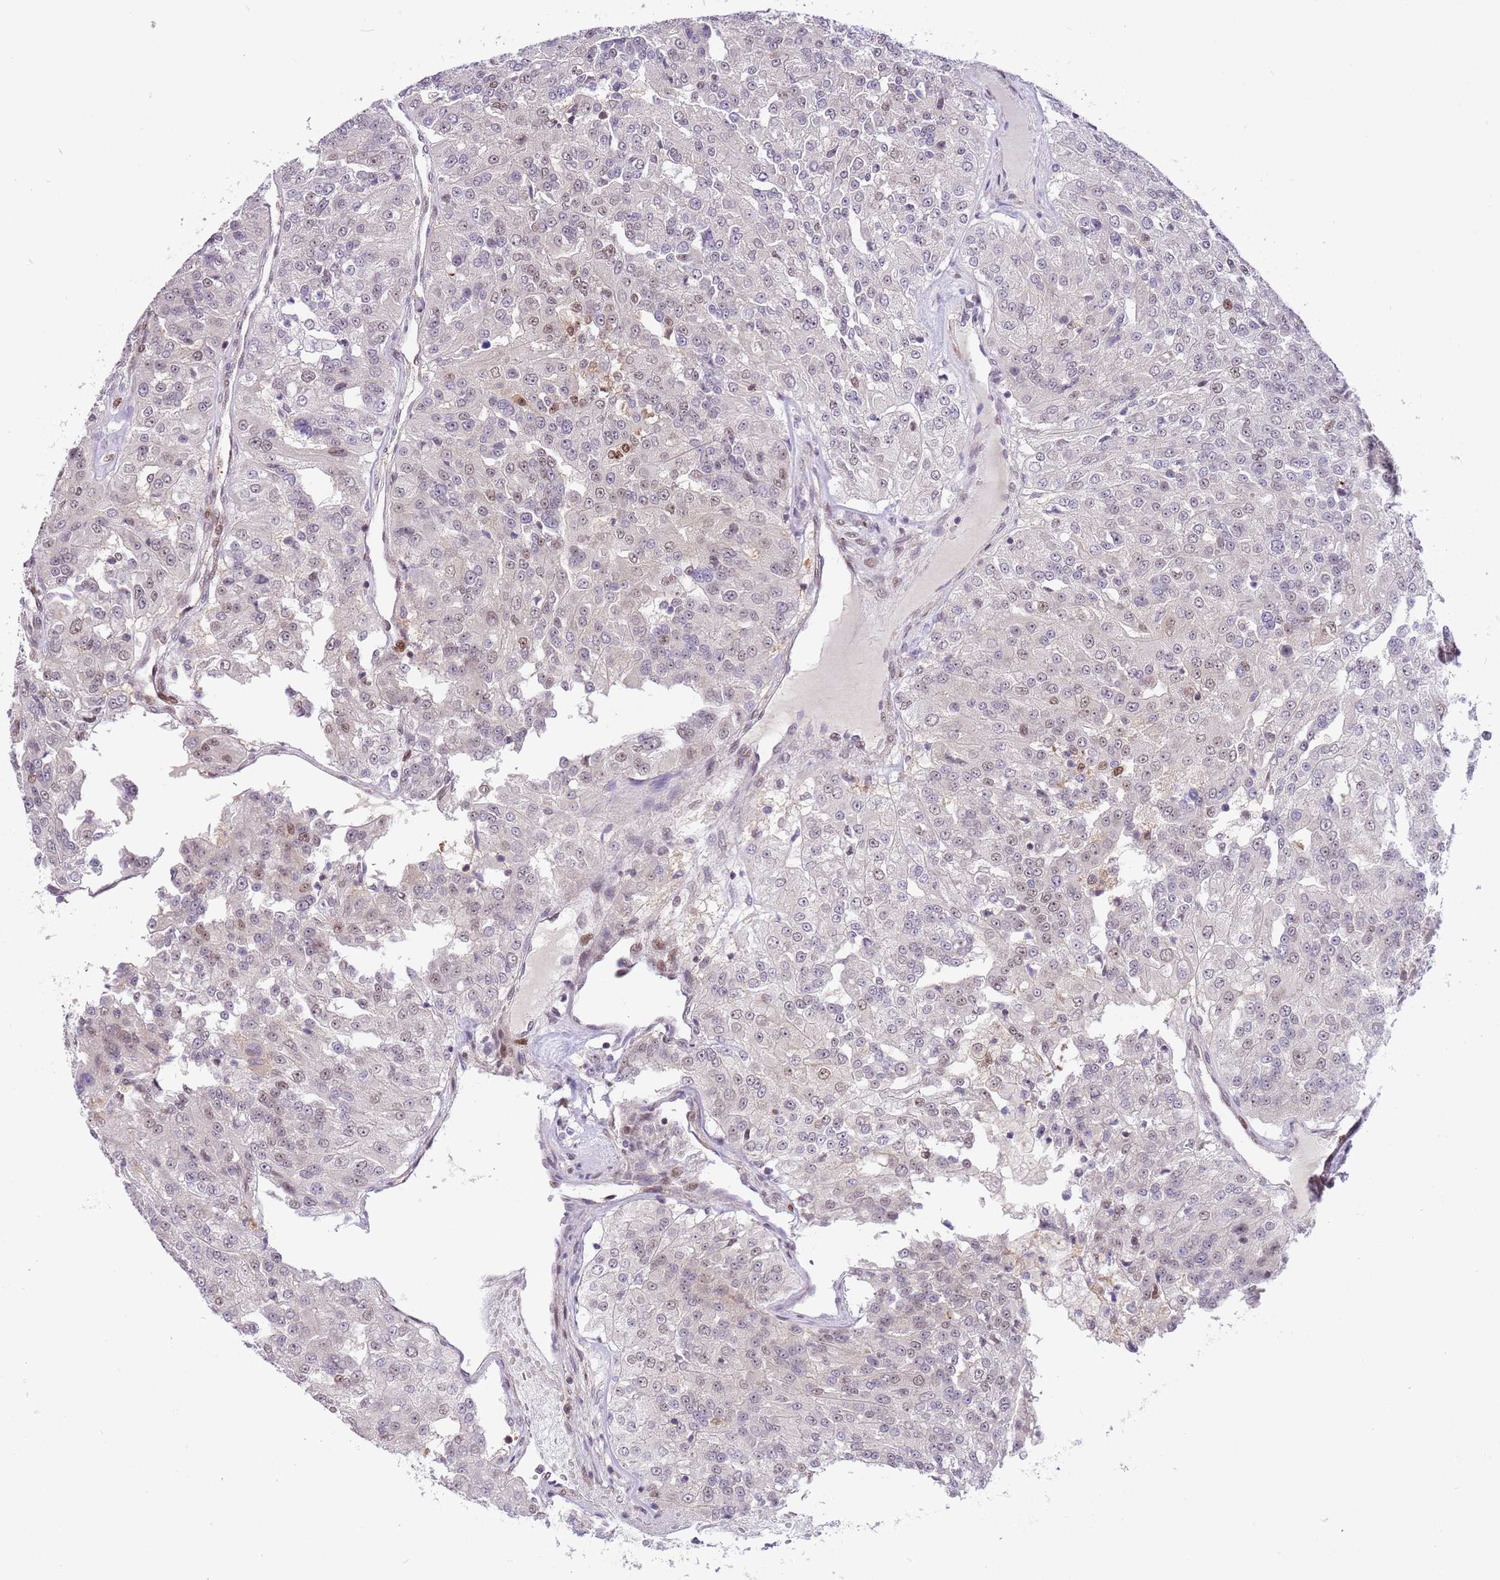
{"staining": {"intensity": "weak", "quantity": "<25%", "location": "nuclear"}, "tissue": "renal cancer", "cell_type": "Tumor cells", "image_type": "cancer", "snomed": [{"axis": "morphology", "description": "Adenocarcinoma, NOS"}, {"axis": "topography", "description": "Kidney"}], "caption": "Immunohistochemistry of human renal cancer (adenocarcinoma) demonstrates no staining in tumor cells.", "gene": "RFK", "patient": {"sex": "female", "age": 63}}